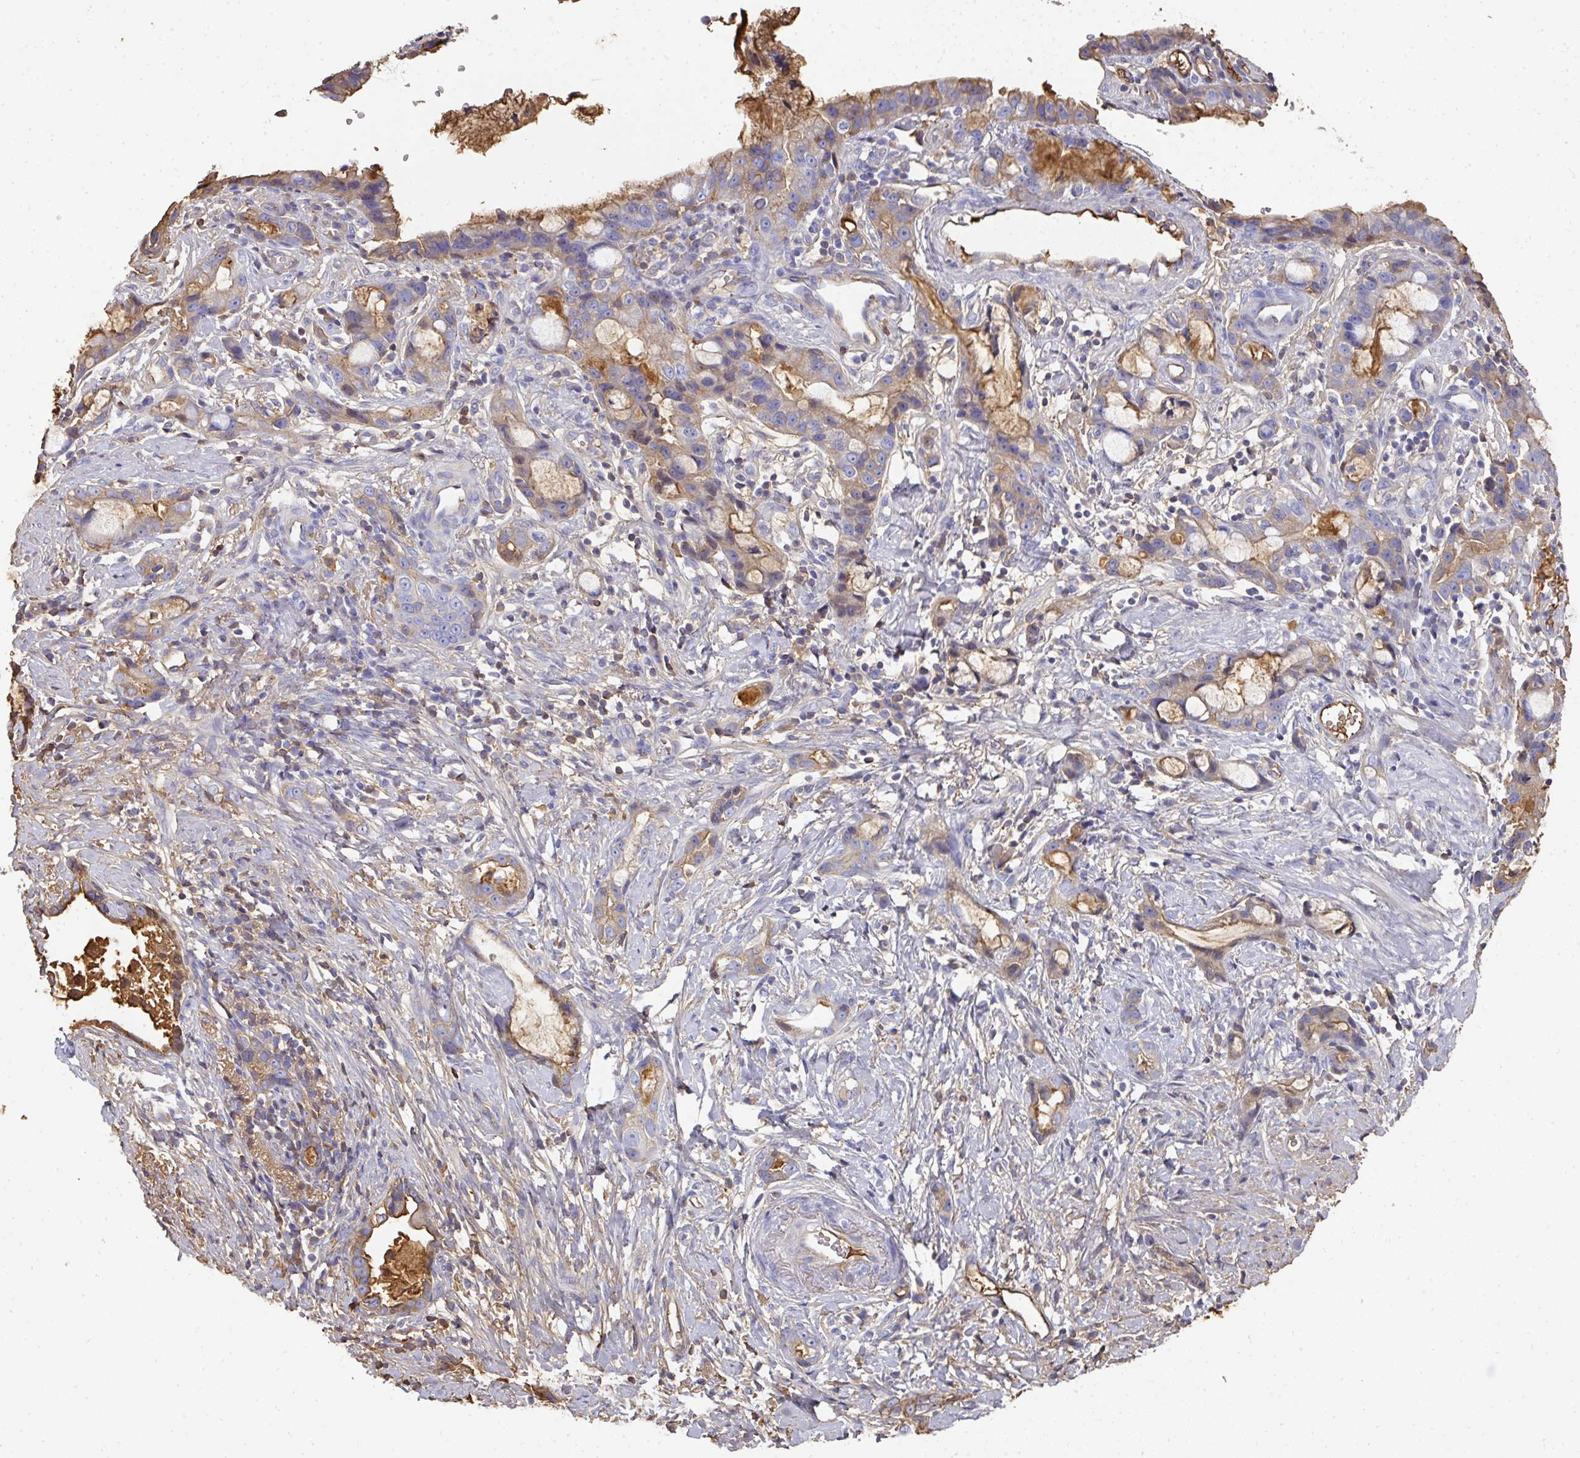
{"staining": {"intensity": "moderate", "quantity": "25%-75%", "location": "cytoplasmic/membranous"}, "tissue": "stomach cancer", "cell_type": "Tumor cells", "image_type": "cancer", "snomed": [{"axis": "morphology", "description": "Adenocarcinoma, NOS"}, {"axis": "topography", "description": "Stomach"}], "caption": "High-power microscopy captured an immunohistochemistry image of stomach cancer (adenocarcinoma), revealing moderate cytoplasmic/membranous staining in approximately 25%-75% of tumor cells.", "gene": "ALB", "patient": {"sex": "male", "age": 55}}